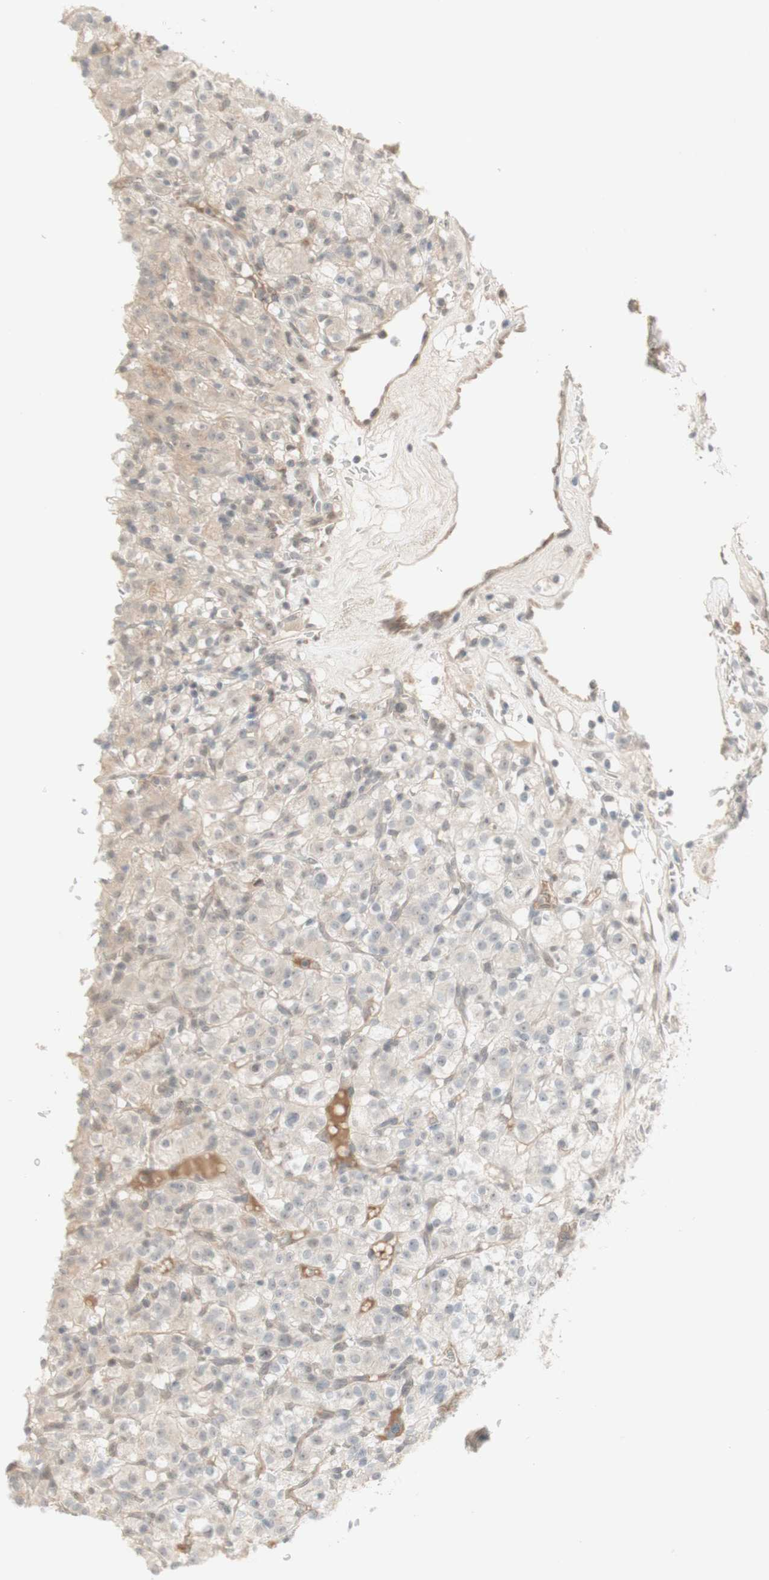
{"staining": {"intensity": "weak", "quantity": "25%-75%", "location": "cytoplasmic/membranous"}, "tissue": "renal cancer", "cell_type": "Tumor cells", "image_type": "cancer", "snomed": [{"axis": "morphology", "description": "Normal tissue, NOS"}, {"axis": "morphology", "description": "Adenocarcinoma, NOS"}, {"axis": "topography", "description": "Kidney"}], "caption": "Immunohistochemistry of renal adenocarcinoma exhibits low levels of weak cytoplasmic/membranous staining in approximately 25%-75% of tumor cells. The protein of interest is shown in brown color, while the nuclei are stained blue.", "gene": "PLCD4", "patient": {"sex": "female", "age": 72}}